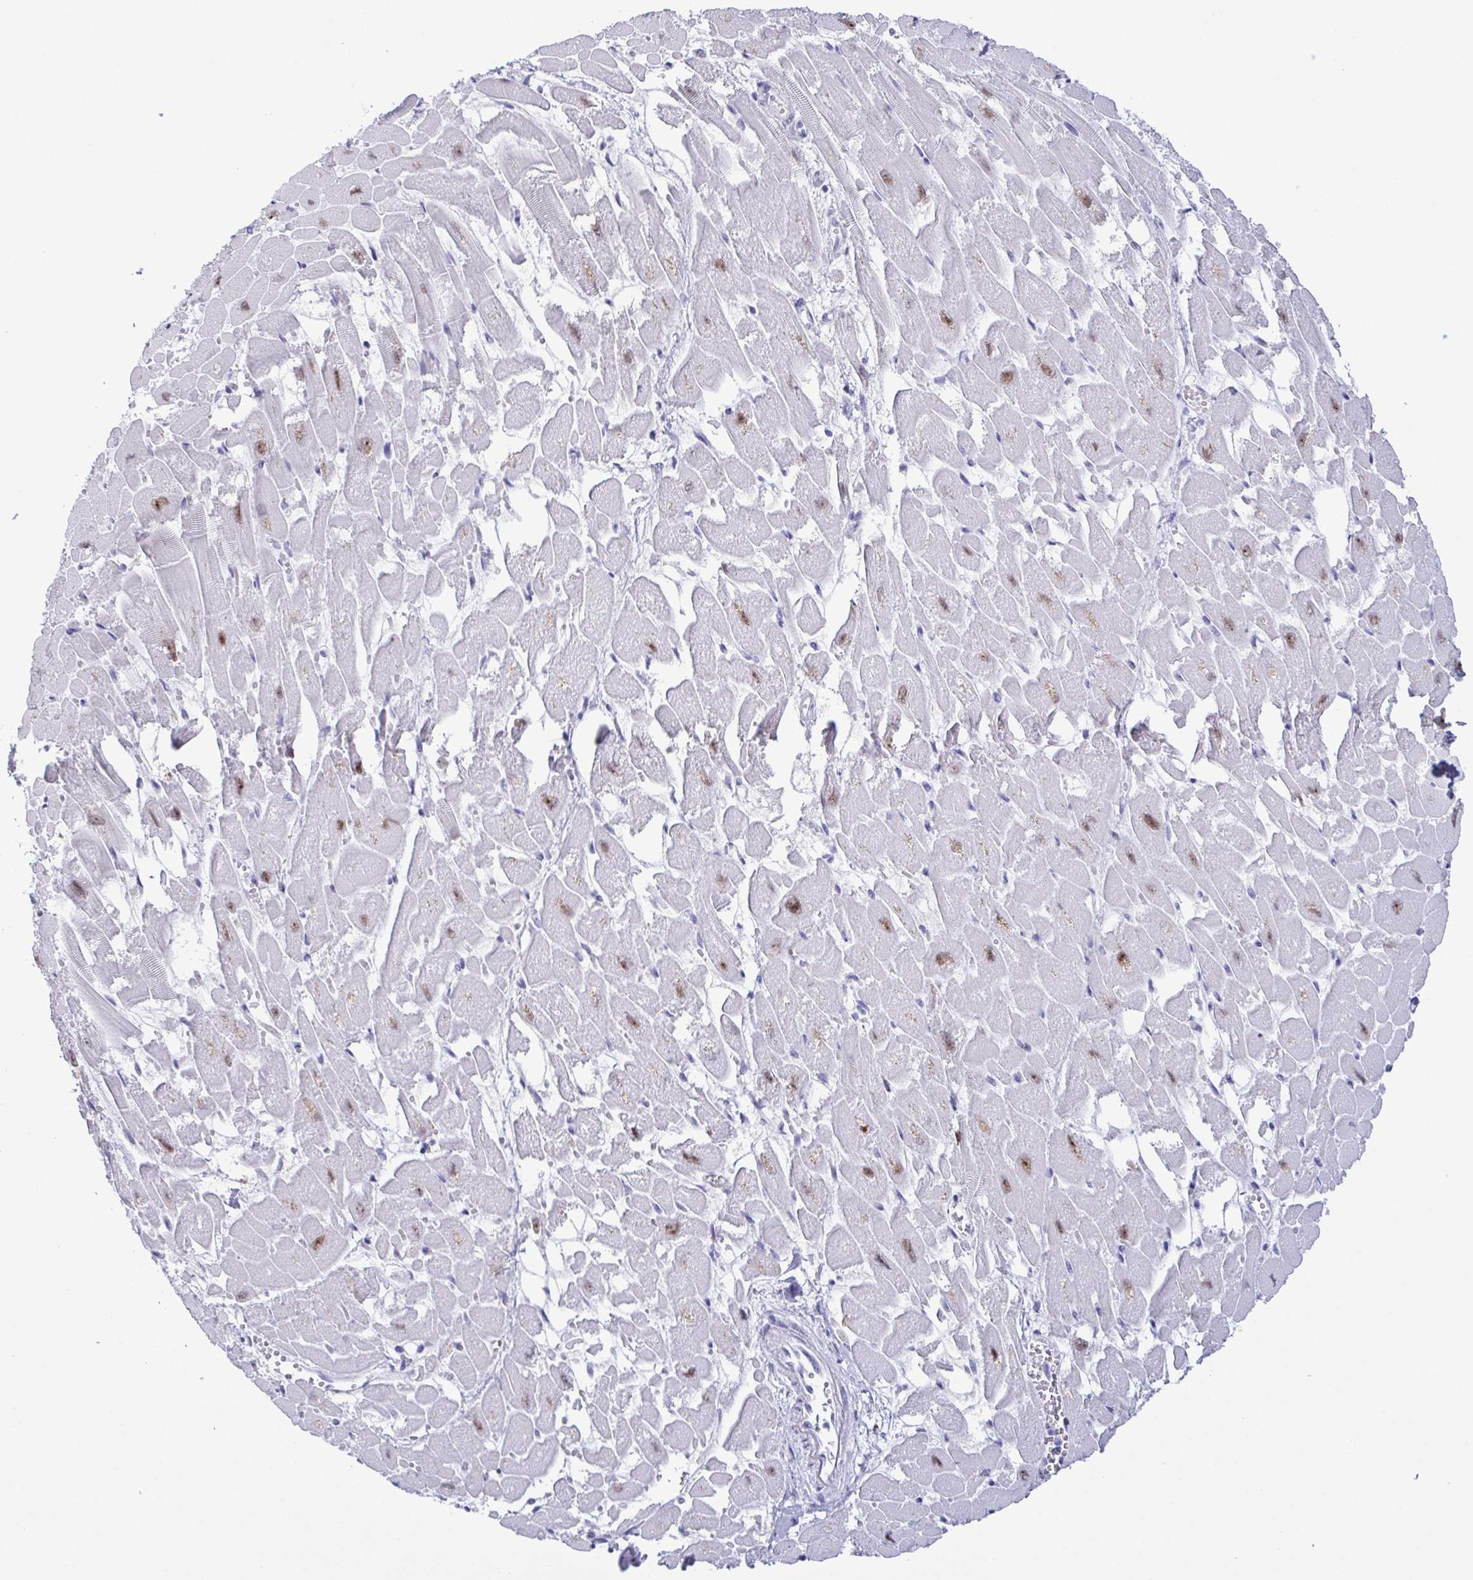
{"staining": {"intensity": "moderate", "quantity": "25%-75%", "location": "nuclear"}, "tissue": "heart muscle", "cell_type": "Cardiomyocytes", "image_type": "normal", "snomed": [{"axis": "morphology", "description": "Normal tissue, NOS"}, {"axis": "topography", "description": "Heart"}], "caption": "DAB (3,3'-diaminobenzidine) immunohistochemical staining of unremarkable human heart muscle reveals moderate nuclear protein expression in about 25%-75% of cardiomyocytes. The staining is performed using DAB (3,3'-diaminobenzidine) brown chromogen to label protein expression. The nuclei are counter-stained blue using hematoxylin.", "gene": "SUGP2", "patient": {"sex": "female", "age": 52}}